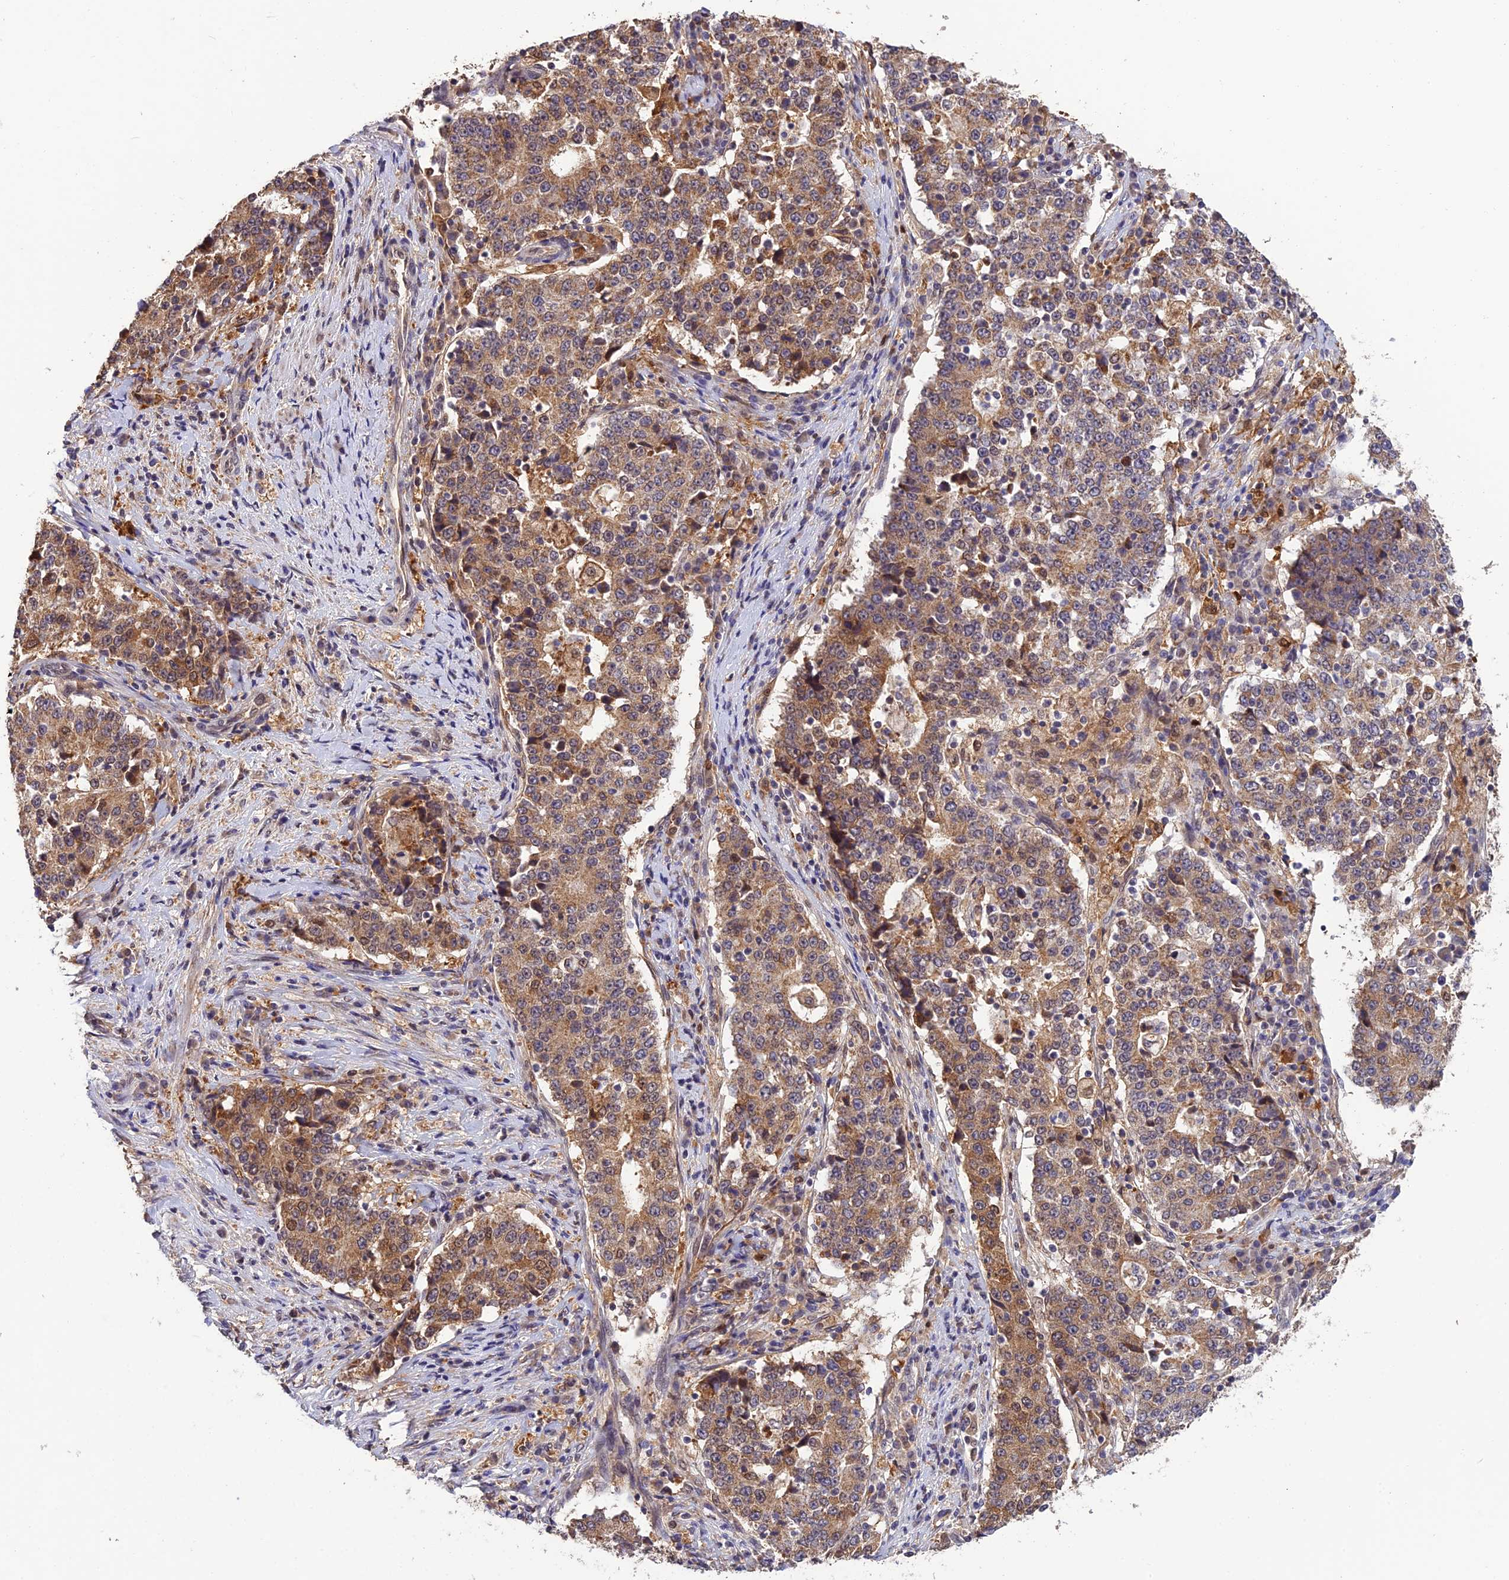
{"staining": {"intensity": "moderate", "quantity": ">75%", "location": "cytoplasmic/membranous"}, "tissue": "stomach cancer", "cell_type": "Tumor cells", "image_type": "cancer", "snomed": [{"axis": "morphology", "description": "Adenocarcinoma, NOS"}, {"axis": "topography", "description": "Stomach"}], "caption": "Stomach cancer stained for a protein shows moderate cytoplasmic/membranous positivity in tumor cells.", "gene": "MNS1", "patient": {"sex": "male", "age": 59}}